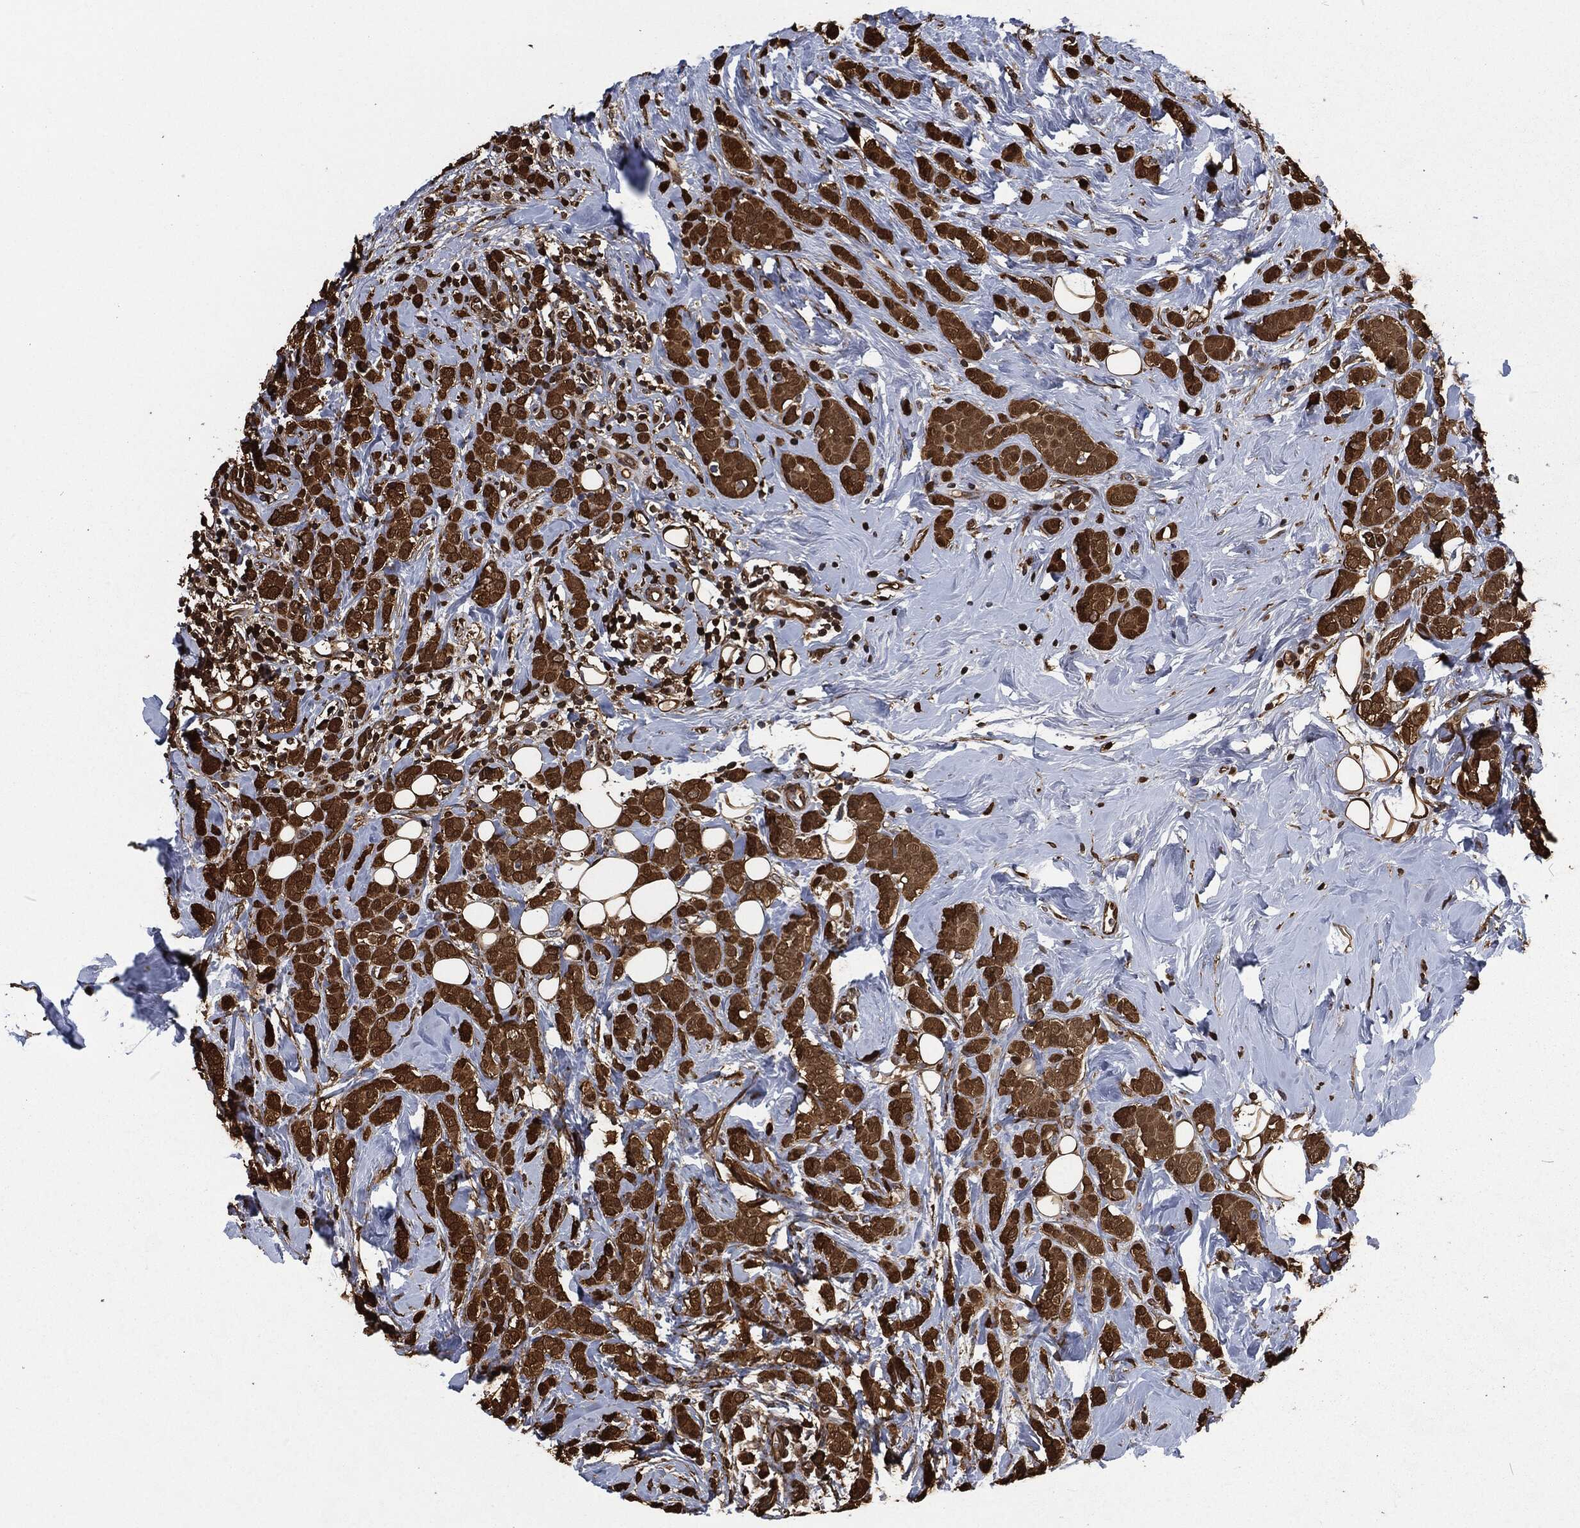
{"staining": {"intensity": "strong", "quantity": ">75%", "location": "cytoplasmic/membranous"}, "tissue": "breast cancer", "cell_type": "Tumor cells", "image_type": "cancer", "snomed": [{"axis": "morphology", "description": "Lobular carcinoma"}, {"axis": "topography", "description": "Breast"}], "caption": "Protein expression analysis of lobular carcinoma (breast) exhibits strong cytoplasmic/membranous staining in about >75% of tumor cells. (DAB = brown stain, brightfield microscopy at high magnification).", "gene": "PRDX4", "patient": {"sex": "female", "age": 49}}